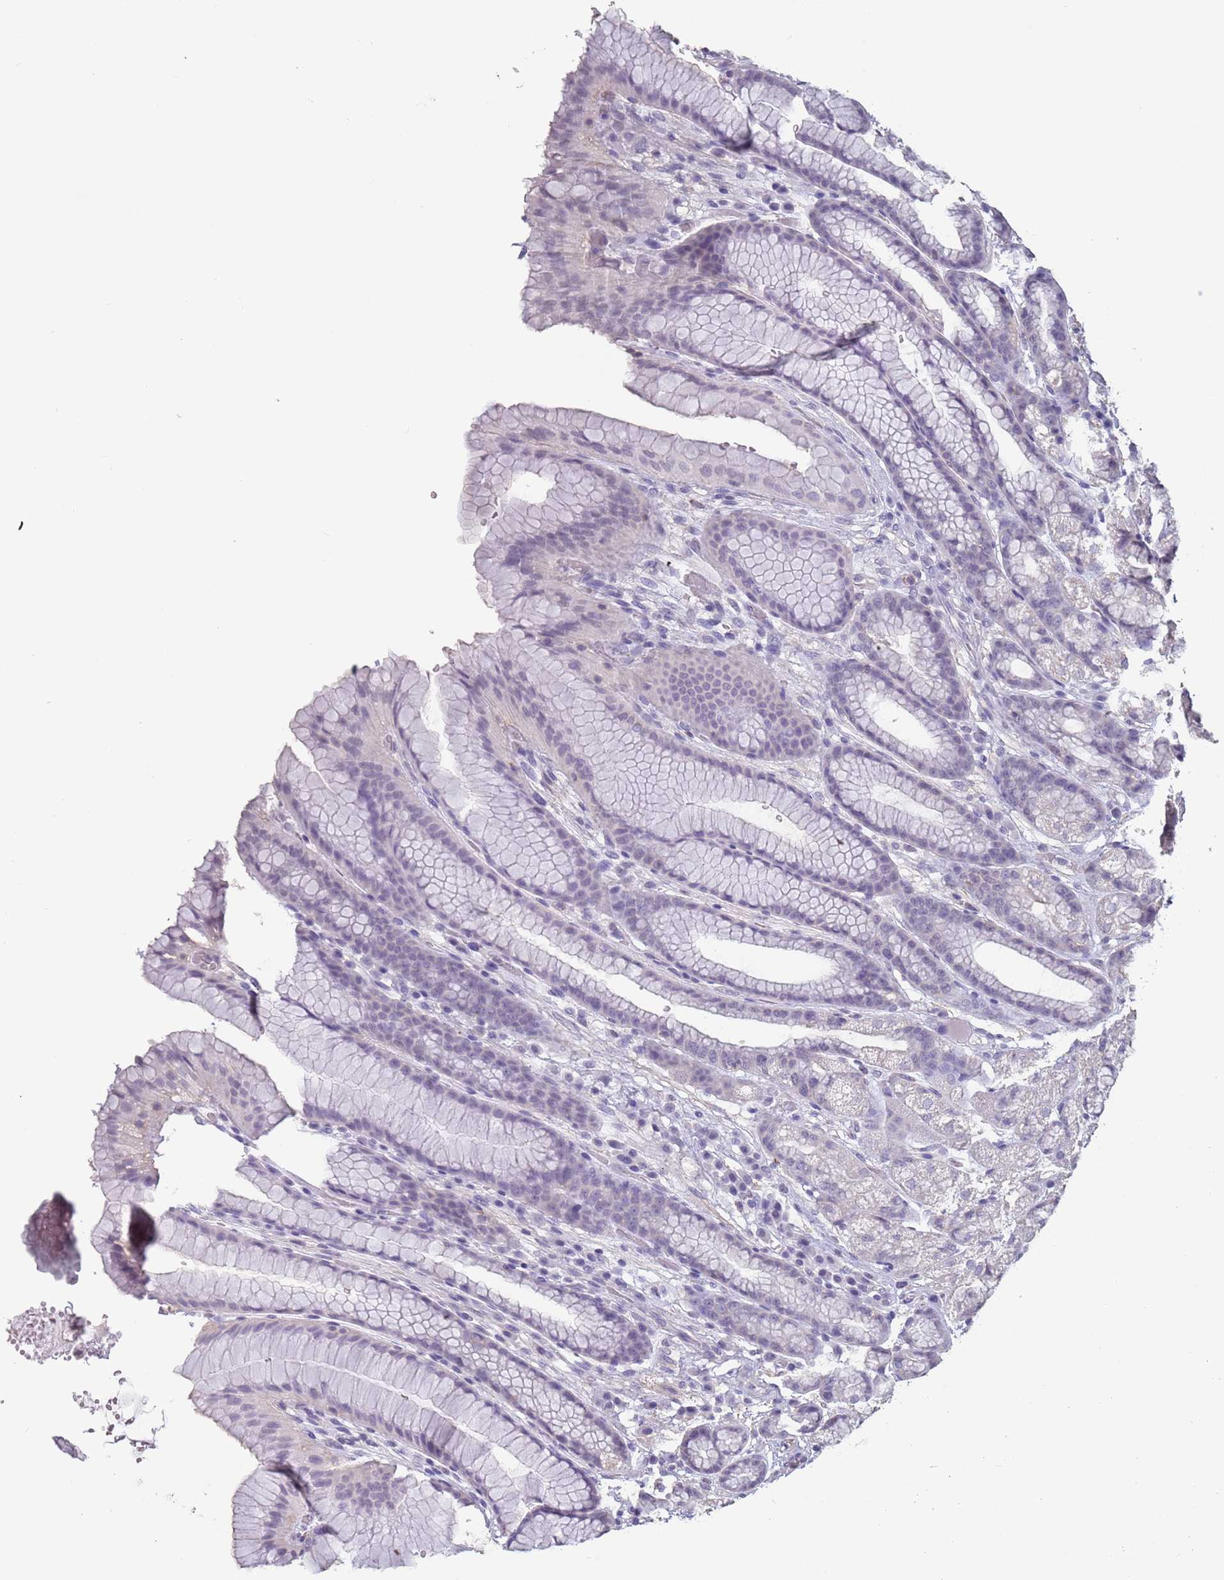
{"staining": {"intensity": "weak", "quantity": "<25%", "location": "cytoplasmic/membranous"}, "tissue": "stomach", "cell_type": "Glandular cells", "image_type": "normal", "snomed": [{"axis": "morphology", "description": "Normal tissue, NOS"}, {"axis": "morphology", "description": "Adenocarcinoma, NOS"}, {"axis": "topography", "description": "Stomach"}], "caption": "Micrograph shows no protein expression in glandular cells of unremarkable stomach. The staining is performed using DAB (3,3'-diaminobenzidine) brown chromogen with nuclei counter-stained in using hematoxylin.", "gene": "SUN5", "patient": {"sex": "male", "age": 57}}